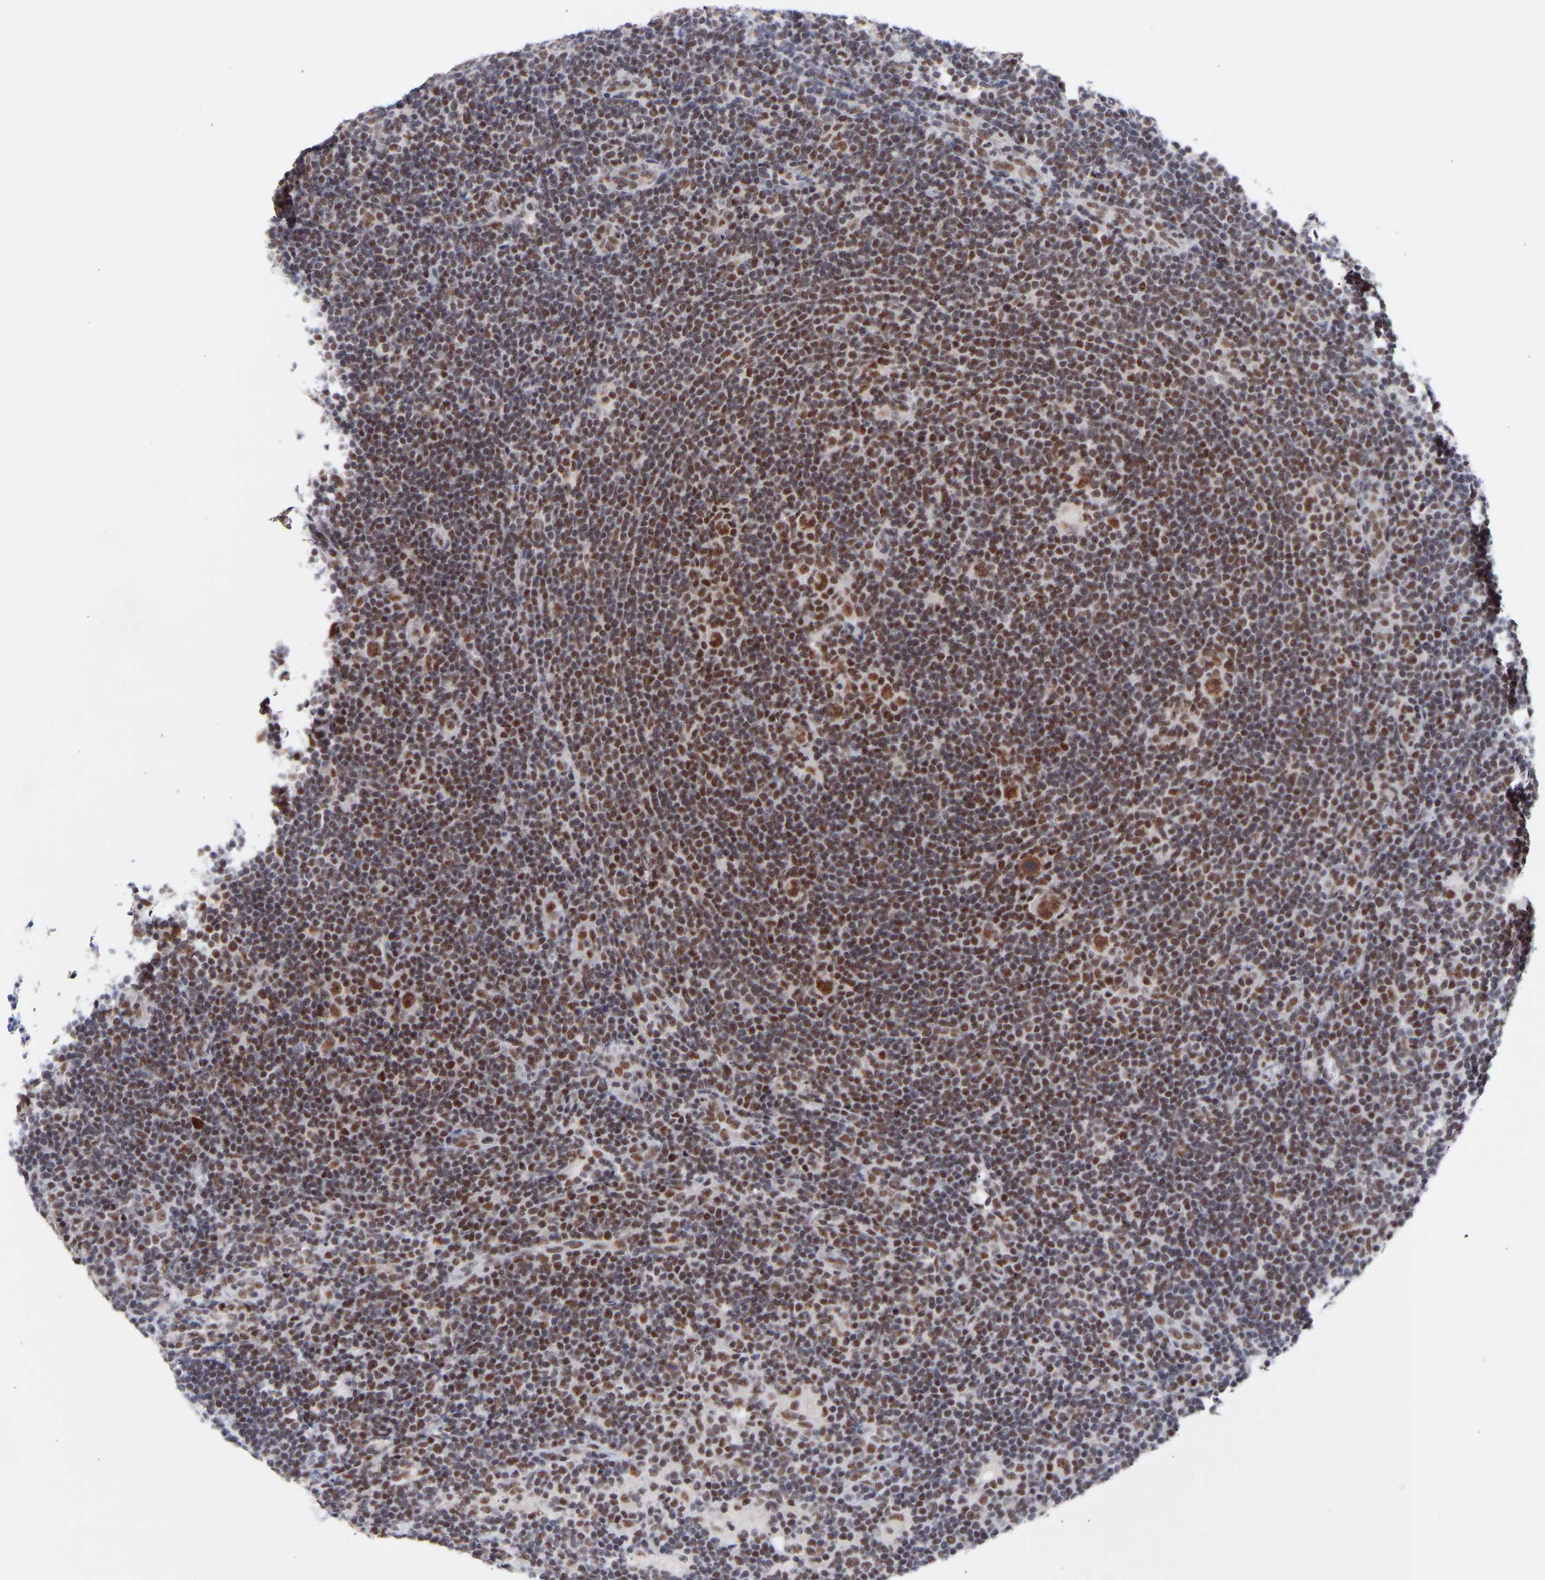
{"staining": {"intensity": "moderate", "quantity": ">75%", "location": "nuclear"}, "tissue": "lymphoma", "cell_type": "Tumor cells", "image_type": "cancer", "snomed": [{"axis": "morphology", "description": "Hodgkin's disease, NOS"}, {"axis": "topography", "description": "Lymph node"}], "caption": "Tumor cells exhibit moderate nuclear expression in about >75% of cells in Hodgkin's disease.", "gene": "RBM15", "patient": {"sex": "female", "age": 57}}